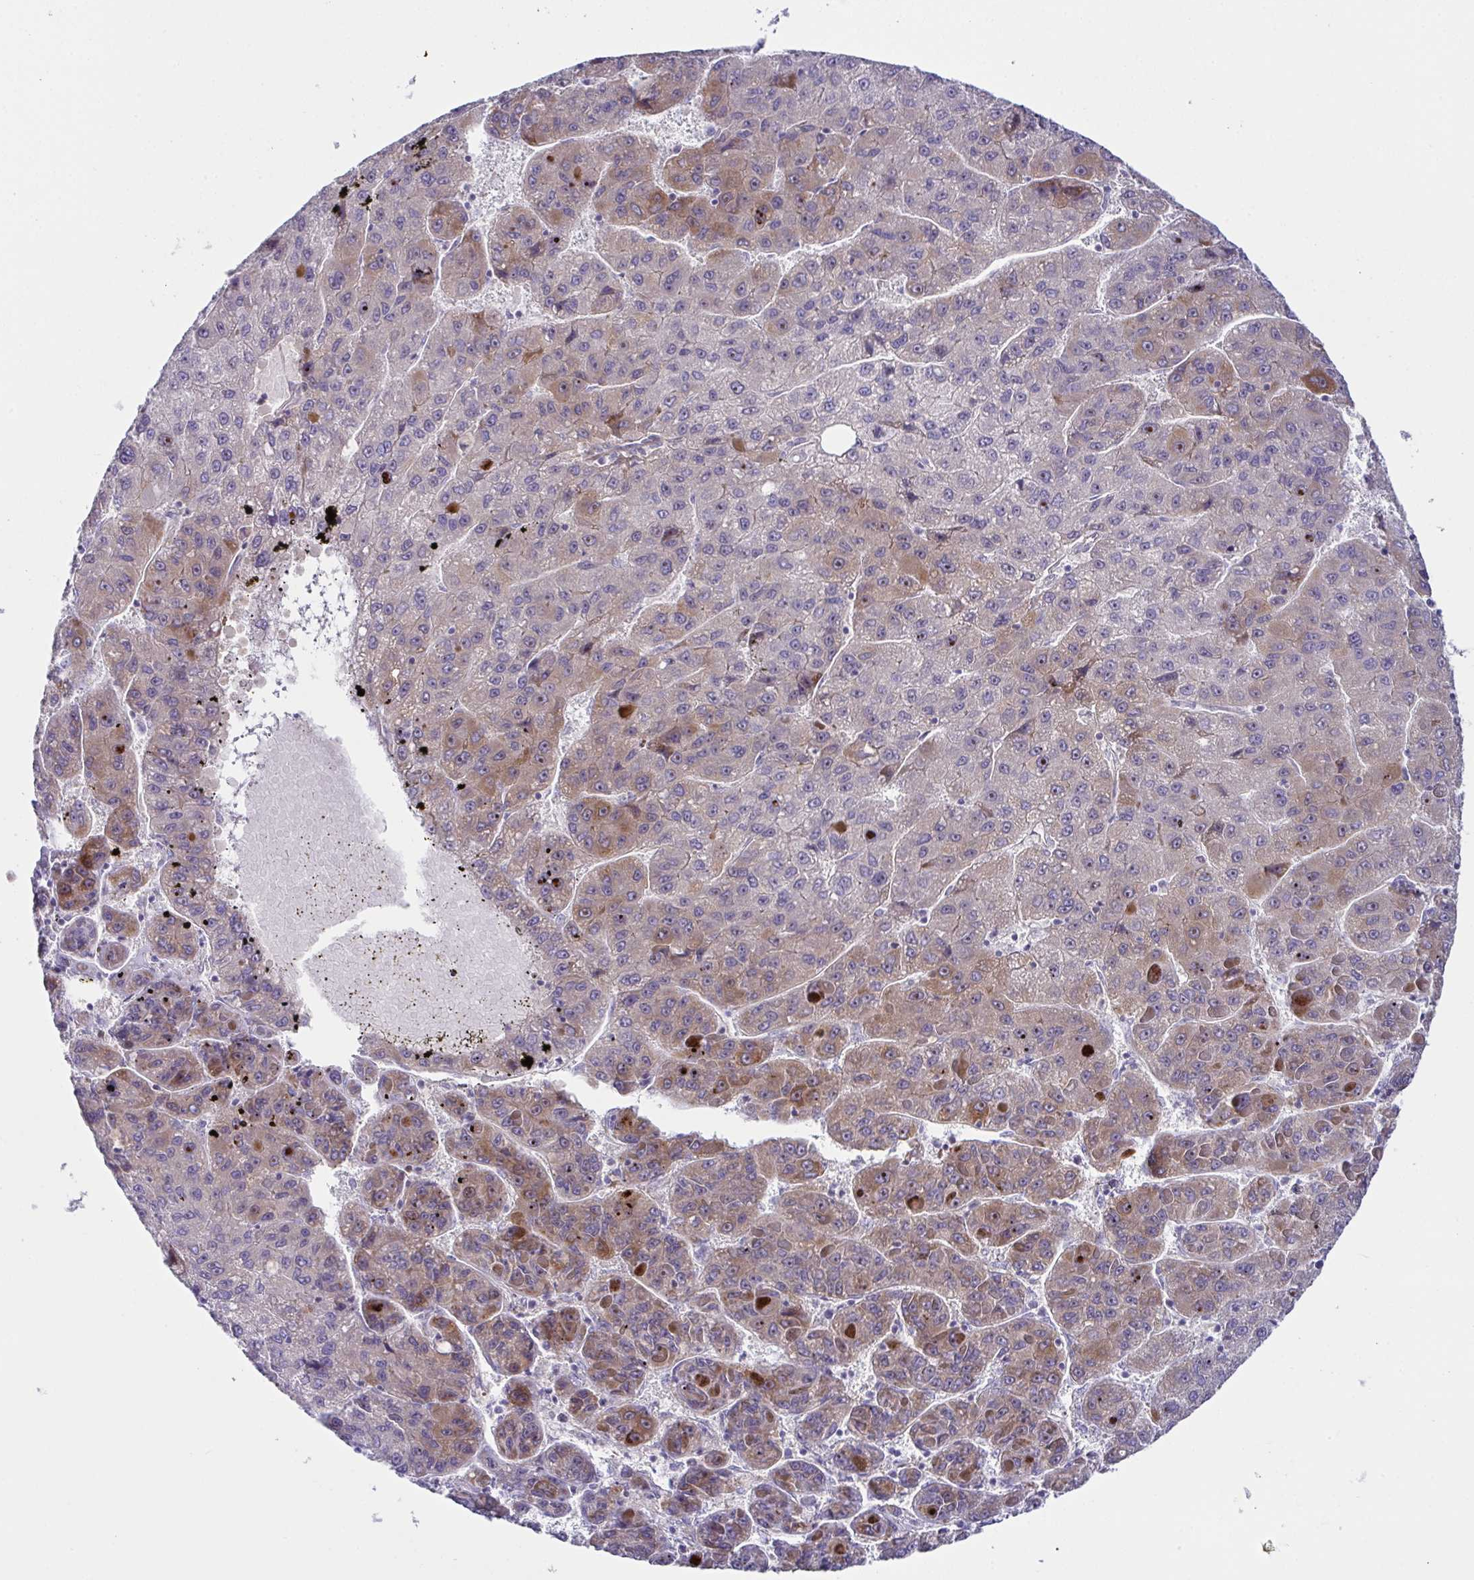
{"staining": {"intensity": "weak", "quantity": "25%-75%", "location": "cytoplasmic/membranous"}, "tissue": "liver cancer", "cell_type": "Tumor cells", "image_type": "cancer", "snomed": [{"axis": "morphology", "description": "Carcinoma, Hepatocellular, NOS"}, {"axis": "topography", "description": "Liver"}], "caption": "A histopathology image showing weak cytoplasmic/membranous staining in approximately 25%-75% of tumor cells in hepatocellular carcinoma (liver), as visualized by brown immunohistochemical staining.", "gene": "ZNF713", "patient": {"sex": "female", "age": 82}}